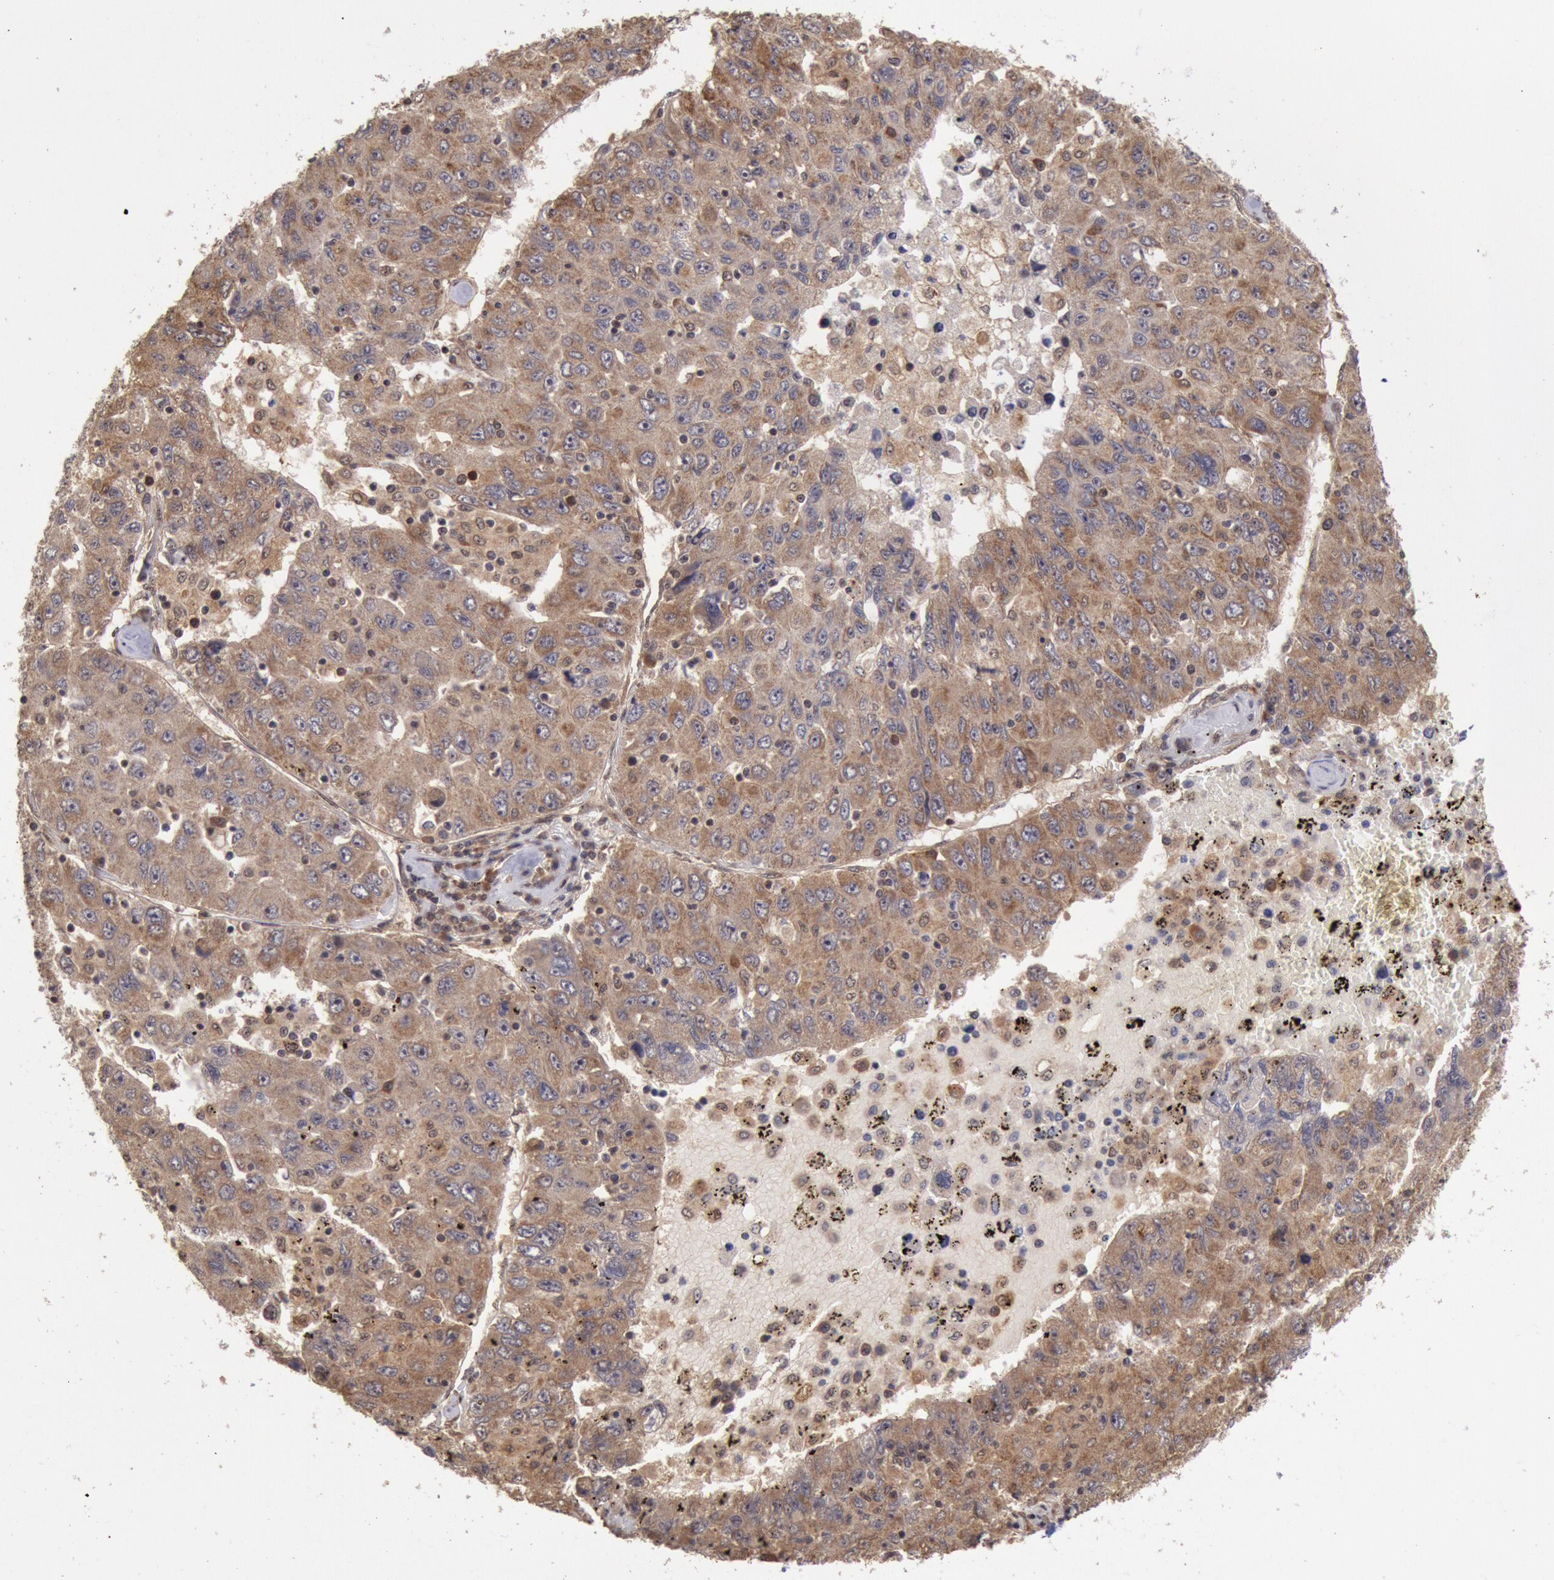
{"staining": {"intensity": "weak", "quantity": ">75%", "location": "cytoplasmic/membranous"}, "tissue": "liver cancer", "cell_type": "Tumor cells", "image_type": "cancer", "snomed": [{"axis": "morphology", "description": "Carcinoma, Hepatocellular, NOS"}, {"axis": "topography", "description": "Liver"}], "caption": "About >75% of tumor cells in human liver cancer exhibit weak cytoplasmic/membranous protein staining as visualized by brown immunohistochemical staining.", "gene": "STX17", "patient": {"sex": "male", "age": 49}}